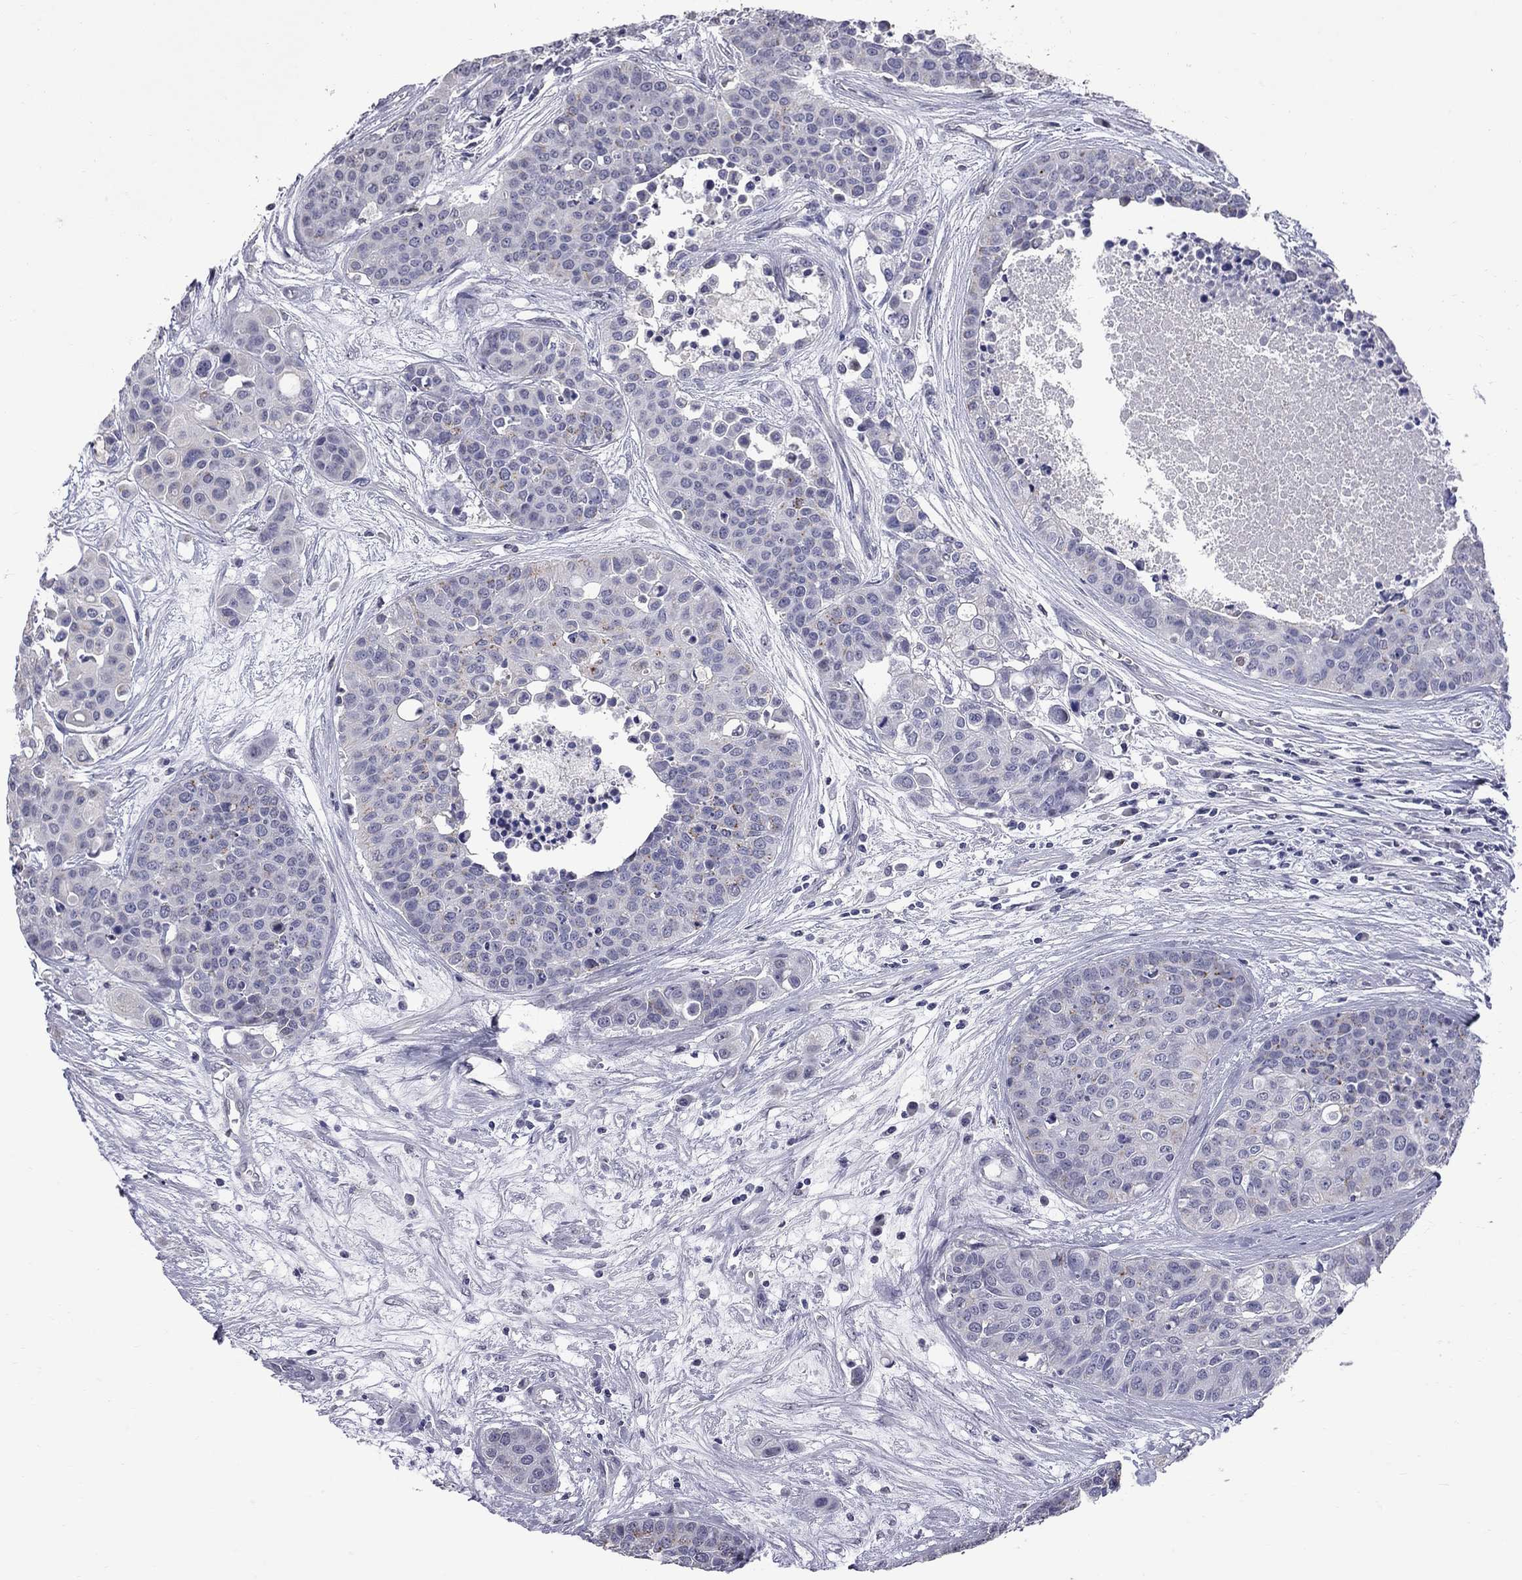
{"staining": {"intensity": "moderate", "quantity": "<25%", "location": "cytoplasmic/membranous"}, "tissue": "carcinoid", "cell_type": "Tumor cells", "image_type": "cancer", "snomed": [{"axis": "morphology", "description": "Carcinoid, malignant, NOS"}, {"axis": "topography", "description": "Colon"}], "caption": "A high-resolution micrograph shows IHC staining of malignant carcinoid, which exhibits moderate cytoplasmic/membranous staining in approximately <25% of tumor cells.", "gene": "HTR4", "patient": {"sex": "male", "age": 81}}